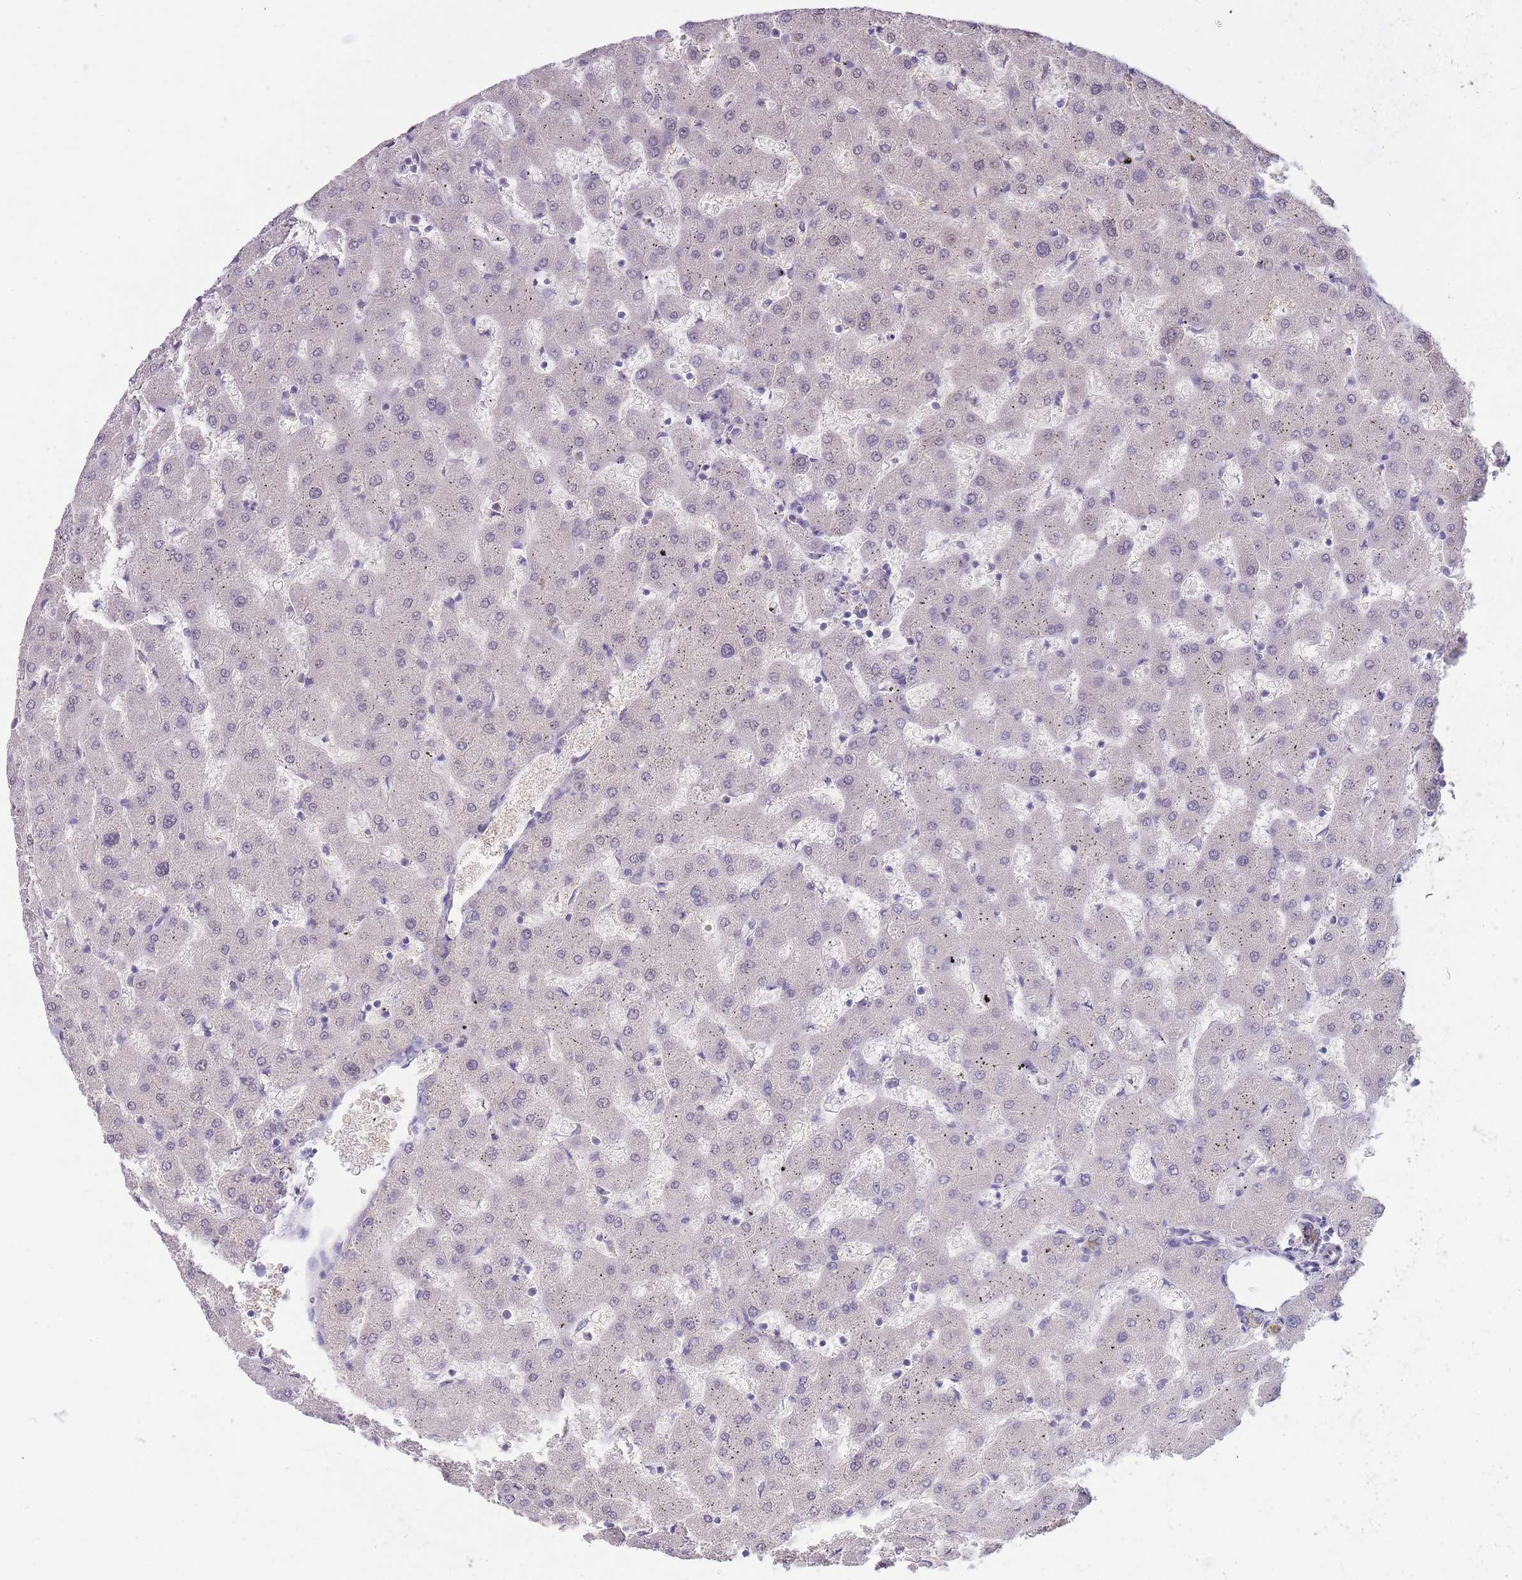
{"staining": {"intensity": "moderate", "quantity": ">75%", "location": "cytoplasmic/membranous"}, "tissue": "liver", "cell_type": "Cholangiocytes", "image_type": "normal", "snomed": [{"axis": "morphology", "description": "Normal tissue, NOS"}, {"axis": "topography", "description": "Liver"}], "caption": "The immunohistochemical stain shows moderate cytoplasmic/membranous staining in cholangiocytes of normal liver. Using DAB (brown) and hematoxylin (blue) stains, captured at high magnification using brightfield microscopy.", "gene": "SMC6", "patient": {"sex": "female", "age": 63}}